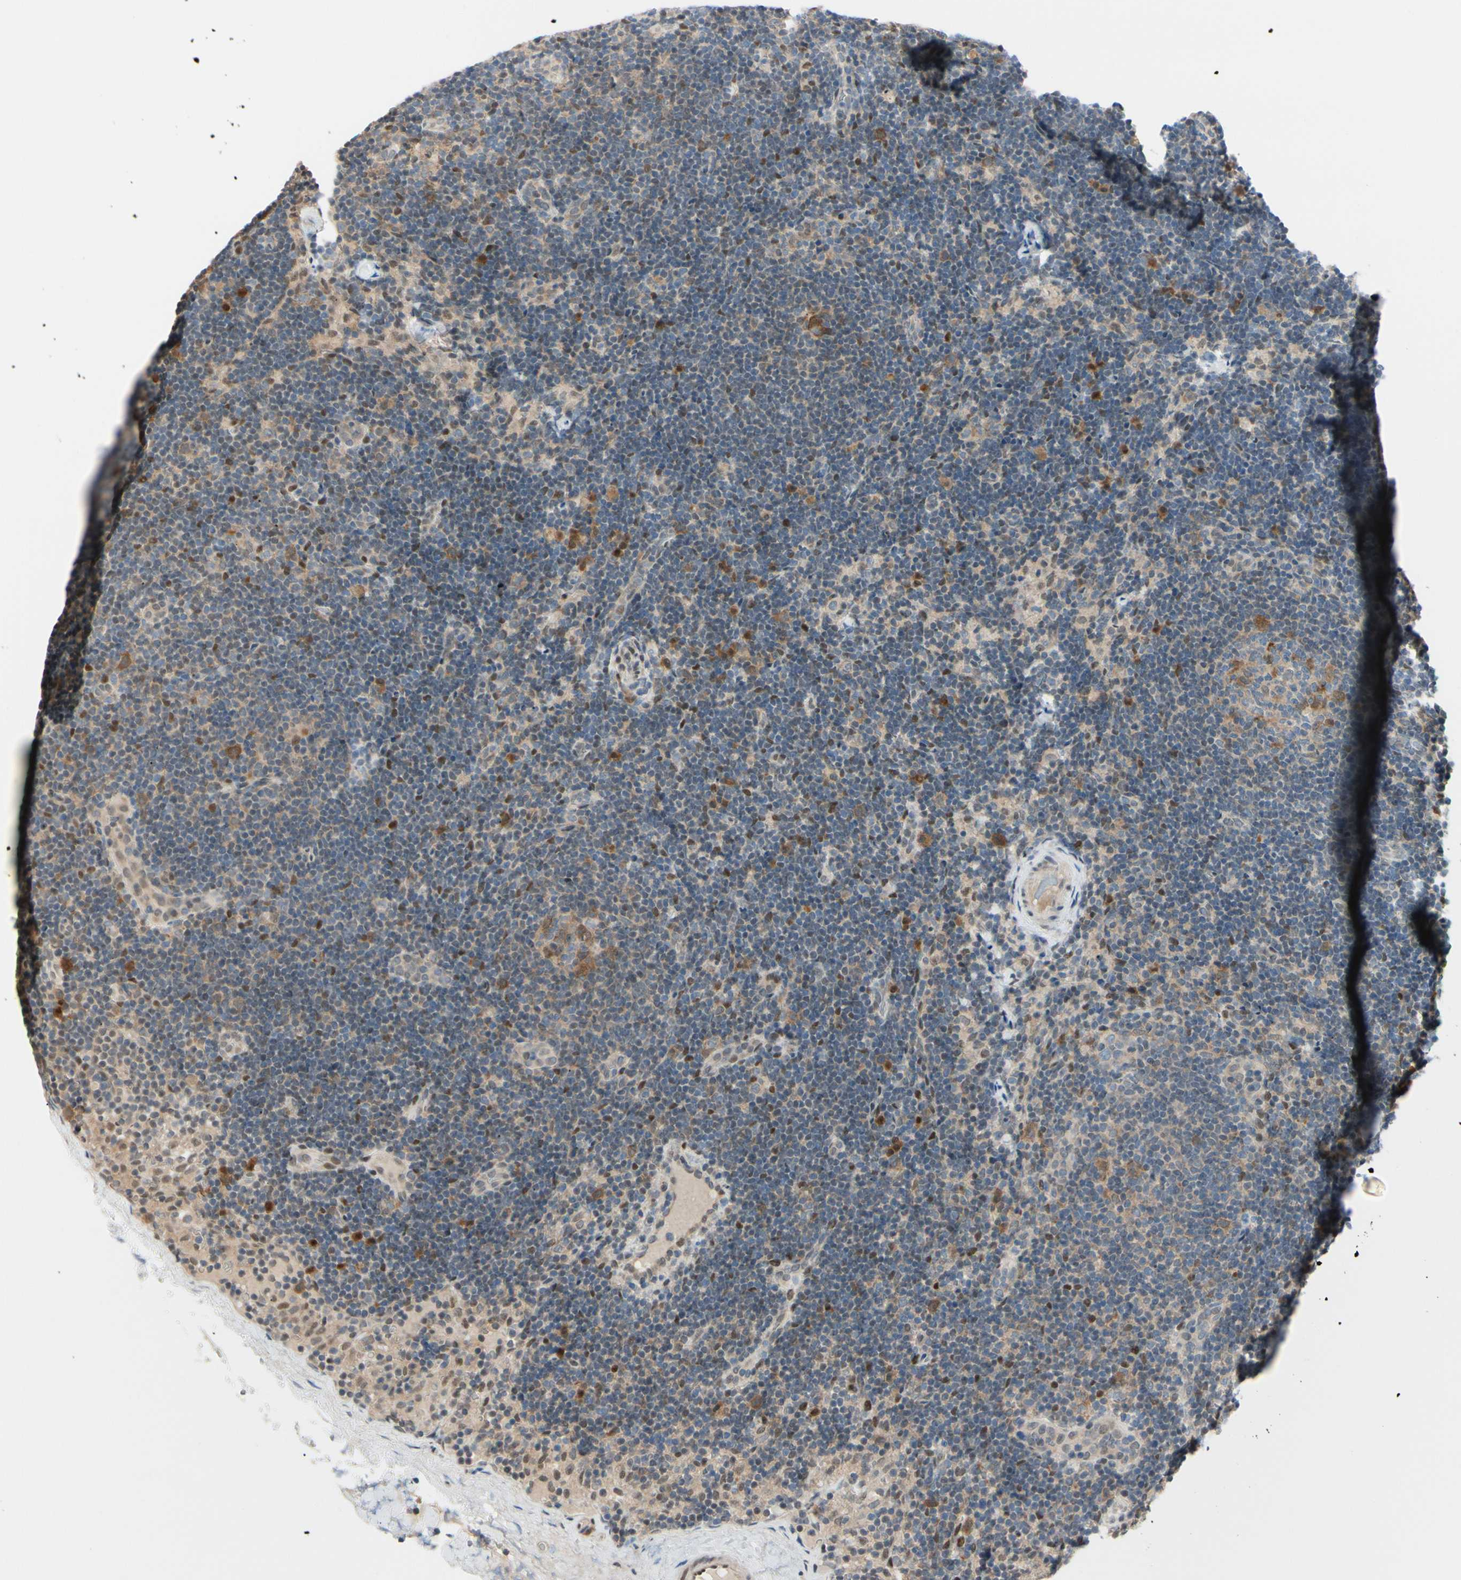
{"staining": {"intensity": "moderate", "quantity": "25%-75%", "location": "cytoplasmic/membranous"}, "tissue": "lymph node", "cell_type": "Germinal center cells", "image_type": "normal", "snomed": [{"axis": "morphology", "description": "Normal tissue, NOS"}, {"axis": "topography", "description": "Lymph node"}], "caption": "Human lymph node stained with a brown dye reveals moderate cytoplasmic/membranous positive staining in about 25%-75% of germinal center cells.", "gene": "PTTG1", "patient": {"sex": "female", "age": 14}}